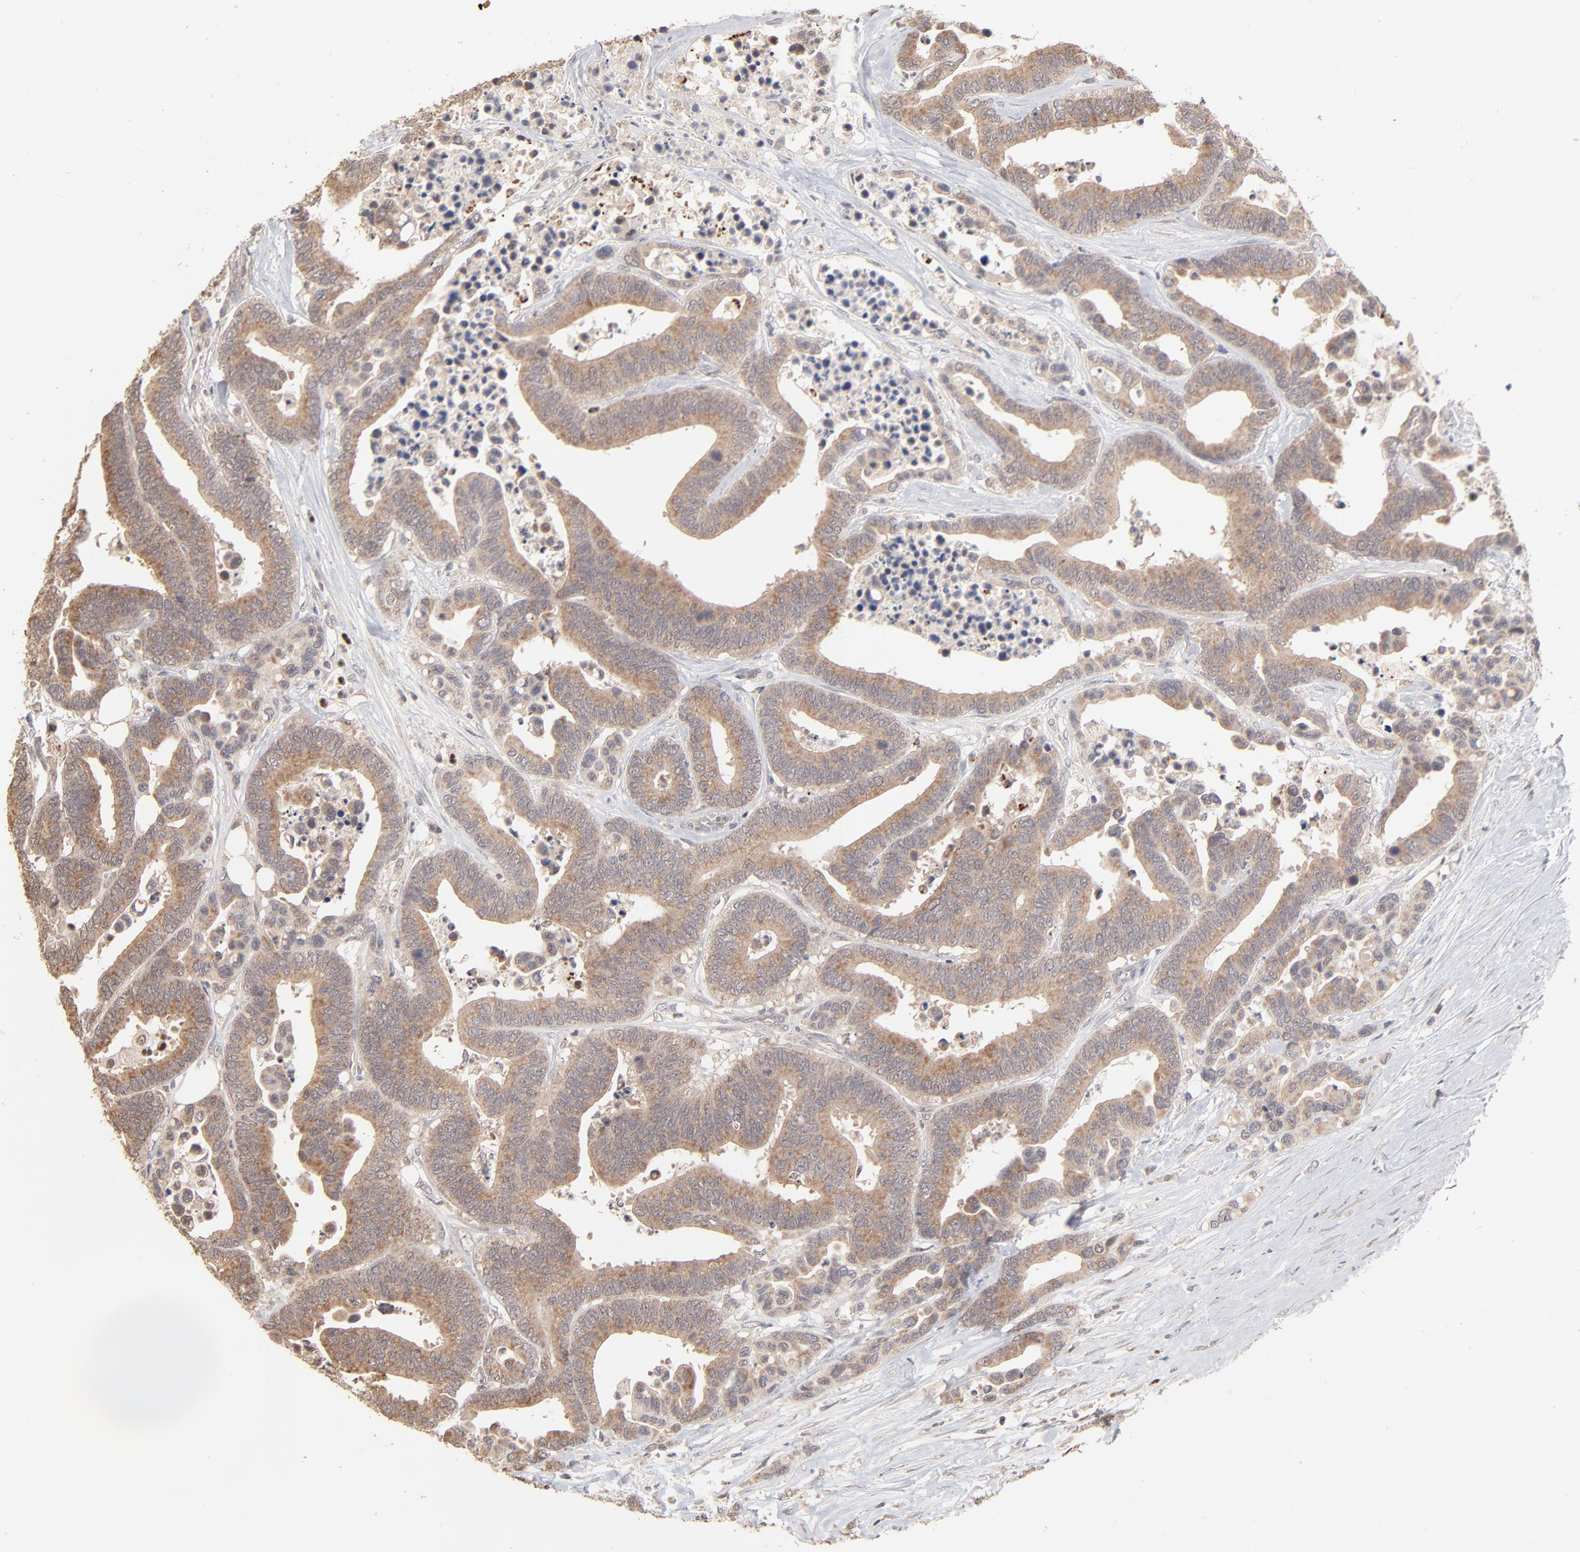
{"staining": {"intensity": "moderate", "quantity": ">75%", "location": "cytoplasmic/membranous"}, "tissue": "colorectal cancer", "cell_type": "Tumor cells", "image_type": "cancer", "snomed": [{"axis": "morphology", "description": "Adenocarcinoma, NOS"}, {"axis": "topography", "description": "Colon"}], "caption": "The photomicrograph exhibits immunohistochemical staining of colorectal adenocarcinoma. There is moderate cytoplasmic/membranous positivity is seen in approximately >75% of tumor cells.", "gene": "MSL2", "patient": {"sex": "male", "age": 82}}